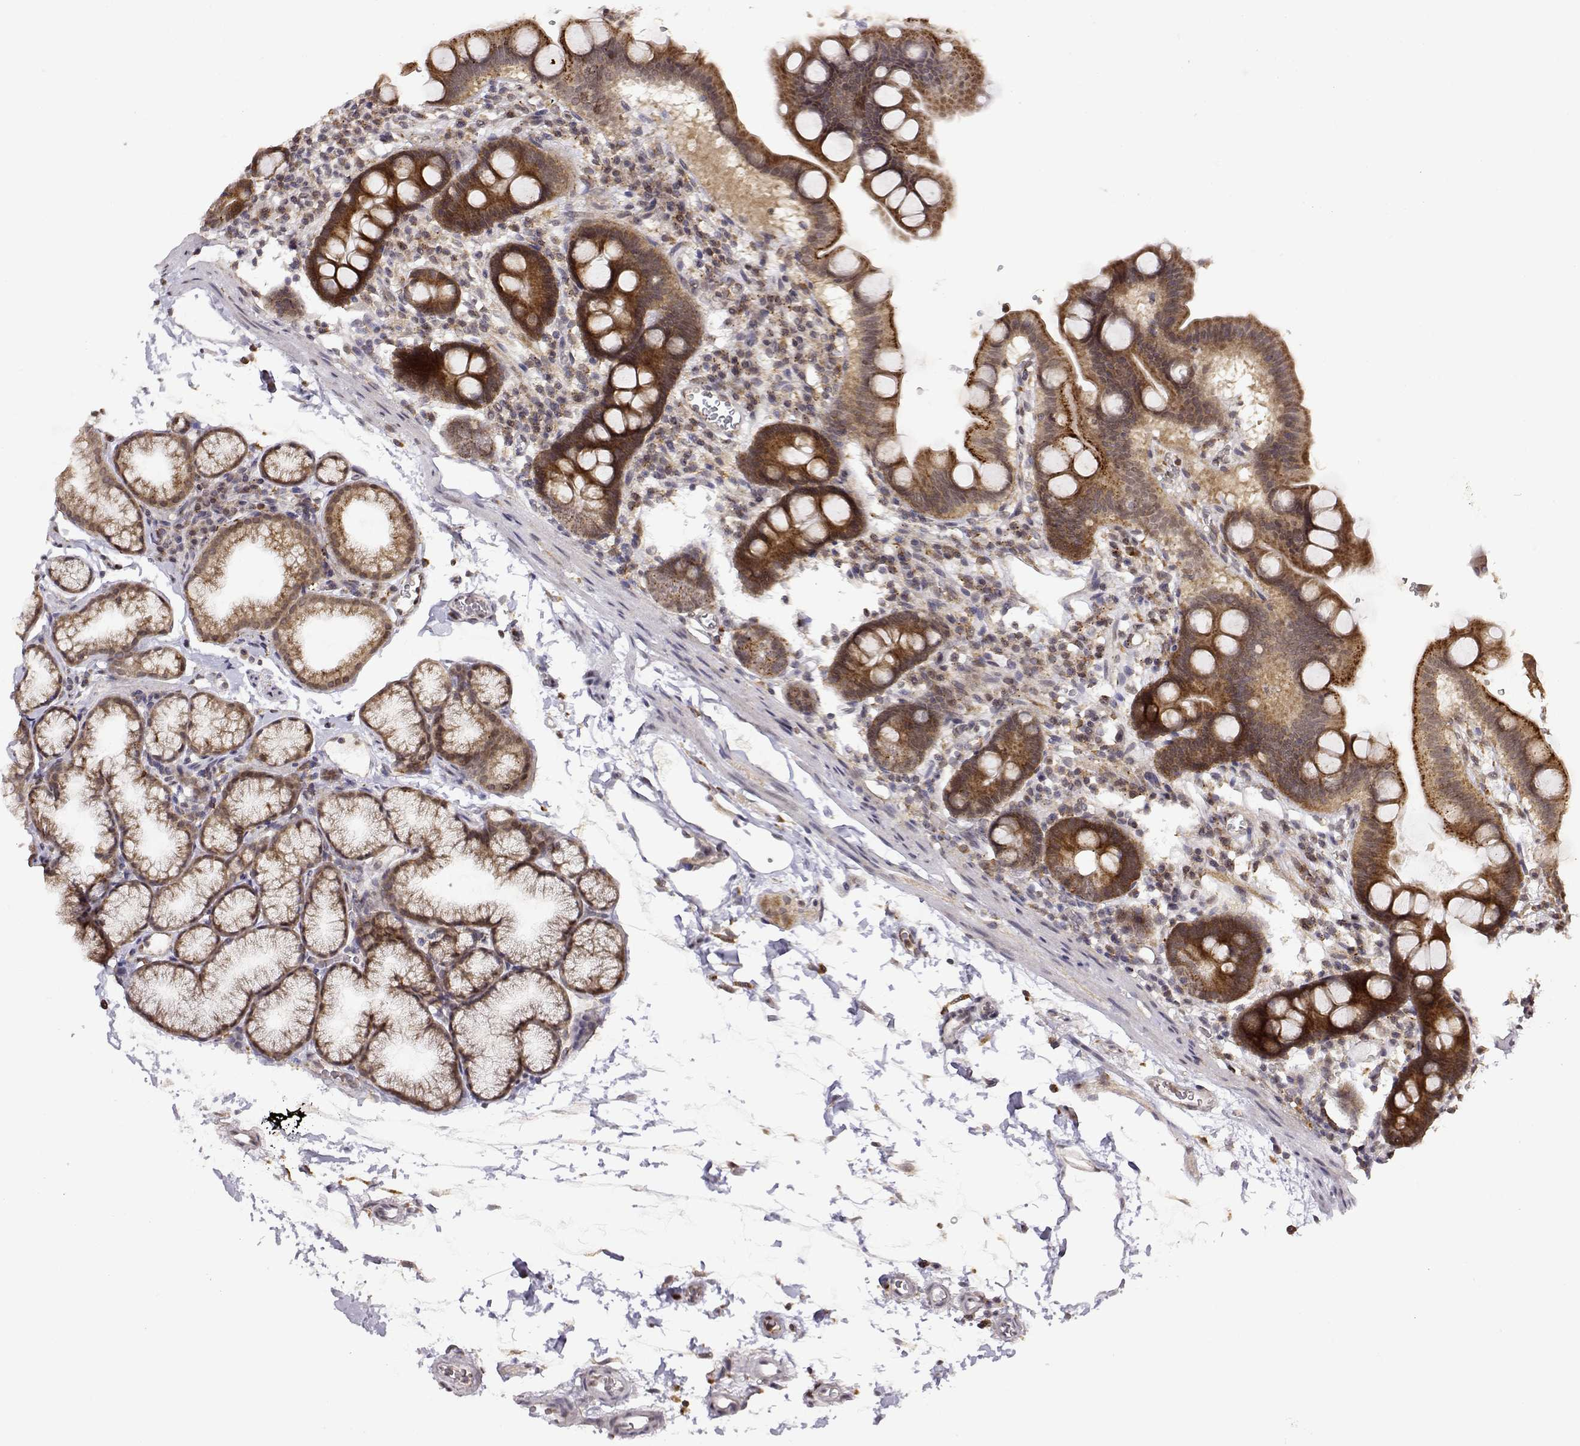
{"staining": {"intensity": "strong", "quantity": ">75%", "location": "cytoplasmic/membranous"}, "tissue": "duodenum", "cell_type": "Glandular cells", "image_type": "normal", "snomed": [{"axis": "morphology", "description": "Normal tissue, NOS"}, {"axis": "topography", "description": "Duodenum"}], "caption": "This micrograph displays IHC staining of normal duodenum, with high strong cytoplasmic/membranous positivity in about >75% of glandular cells.", "gene": "RNF13", "patient": {"sex": "male", "age": 59}}